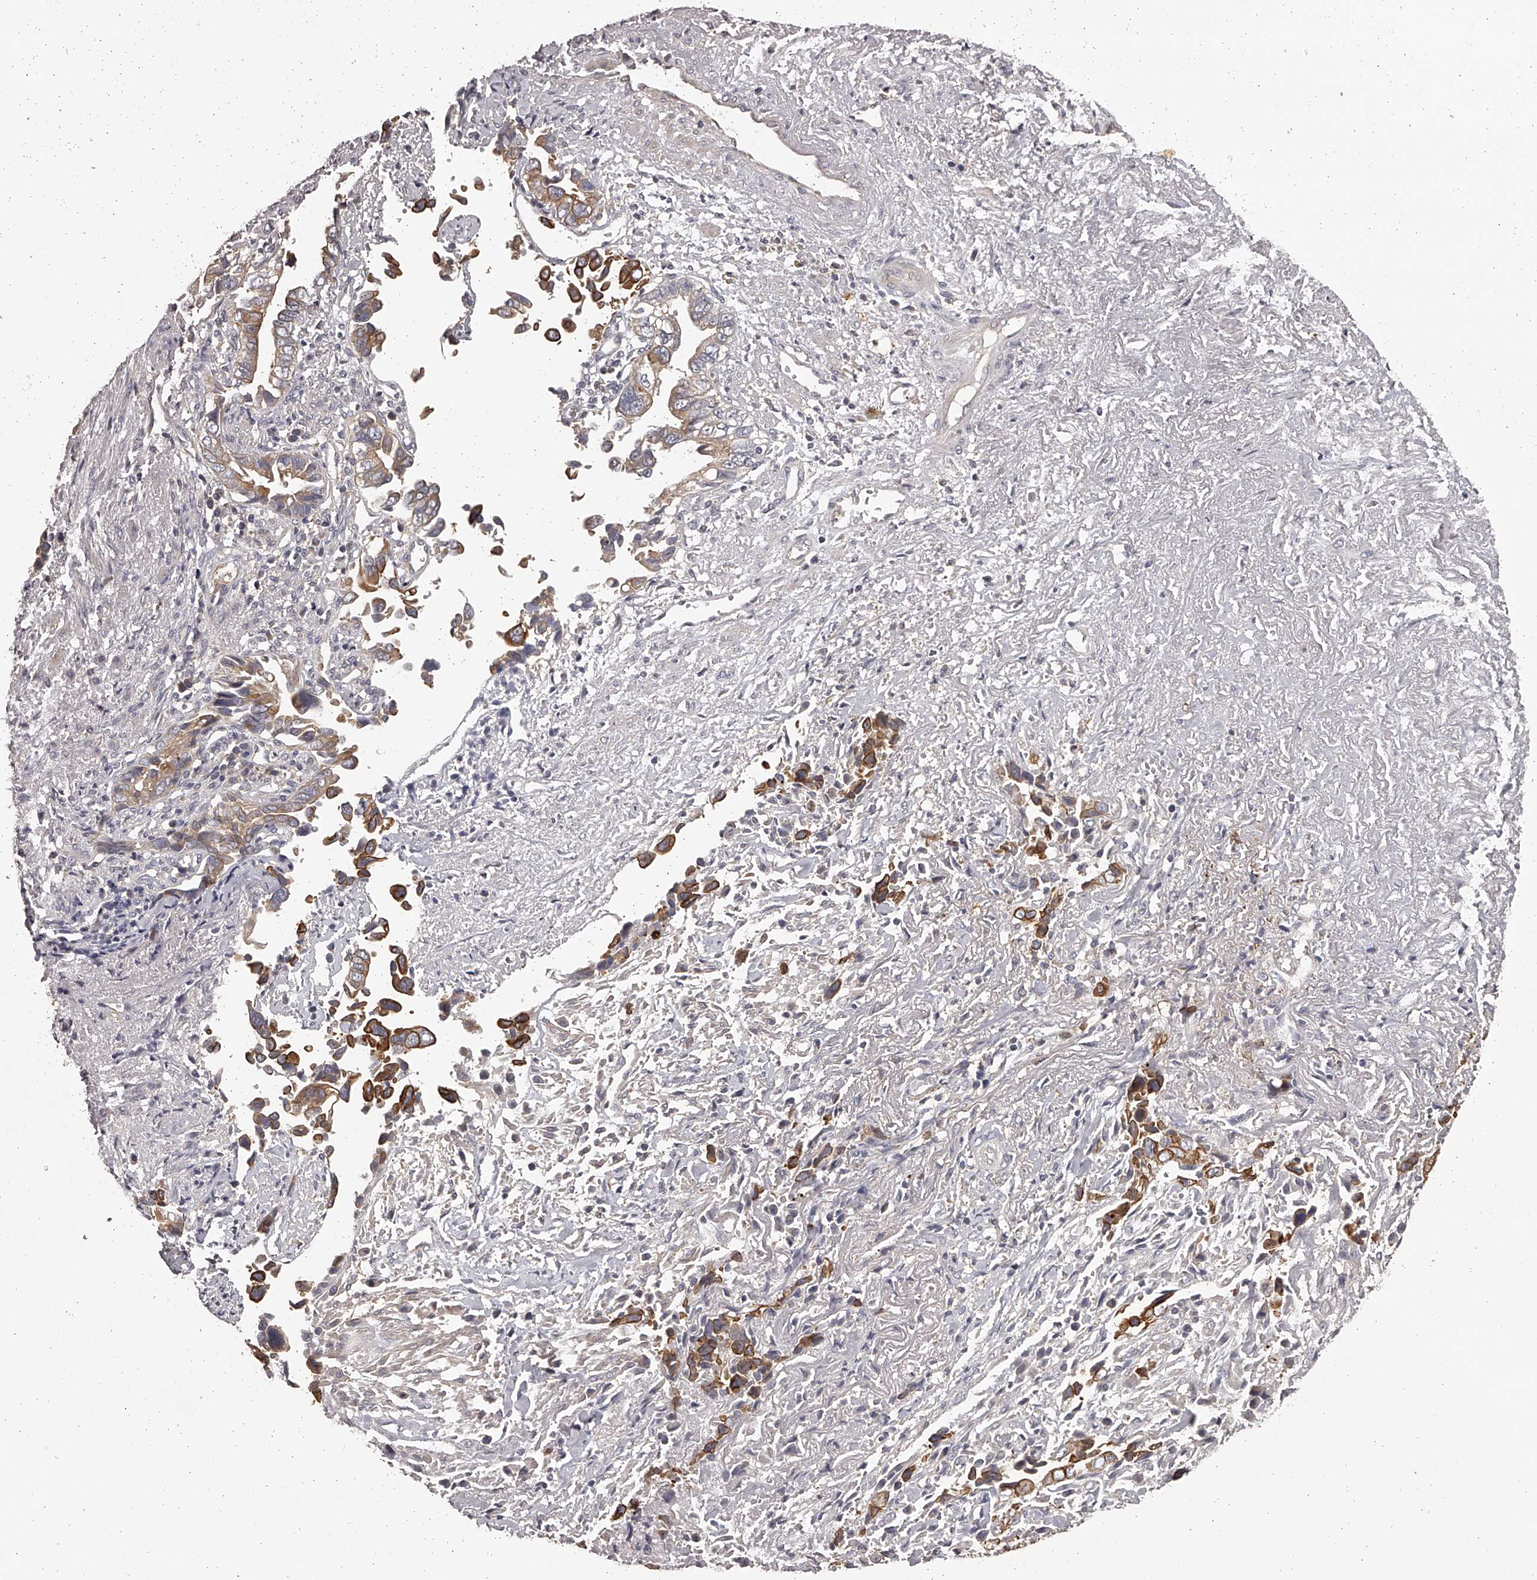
{"staining": {"intensity": "strong", "quantity": "<25%", "location": "cytoplasmic/membranous"}, "tissue": "liver cancer", "cell_type": "Tumor cells", "image_type": "cancer", "snomed": [{"axis": "morphology", "description": "Cholangiocarcinoma"}, {"axis": "topography", "description": "Liver"}], "caption": "High-power microscopy captured an immunohistochemistry (IHC) image of liver cholangiocarcinoma, revealing strong cytoplasmic/membranous expression in approximately <25% of tumor cells.", "gene": "TNN", "patient": {"sex": "female", "age": 79}}